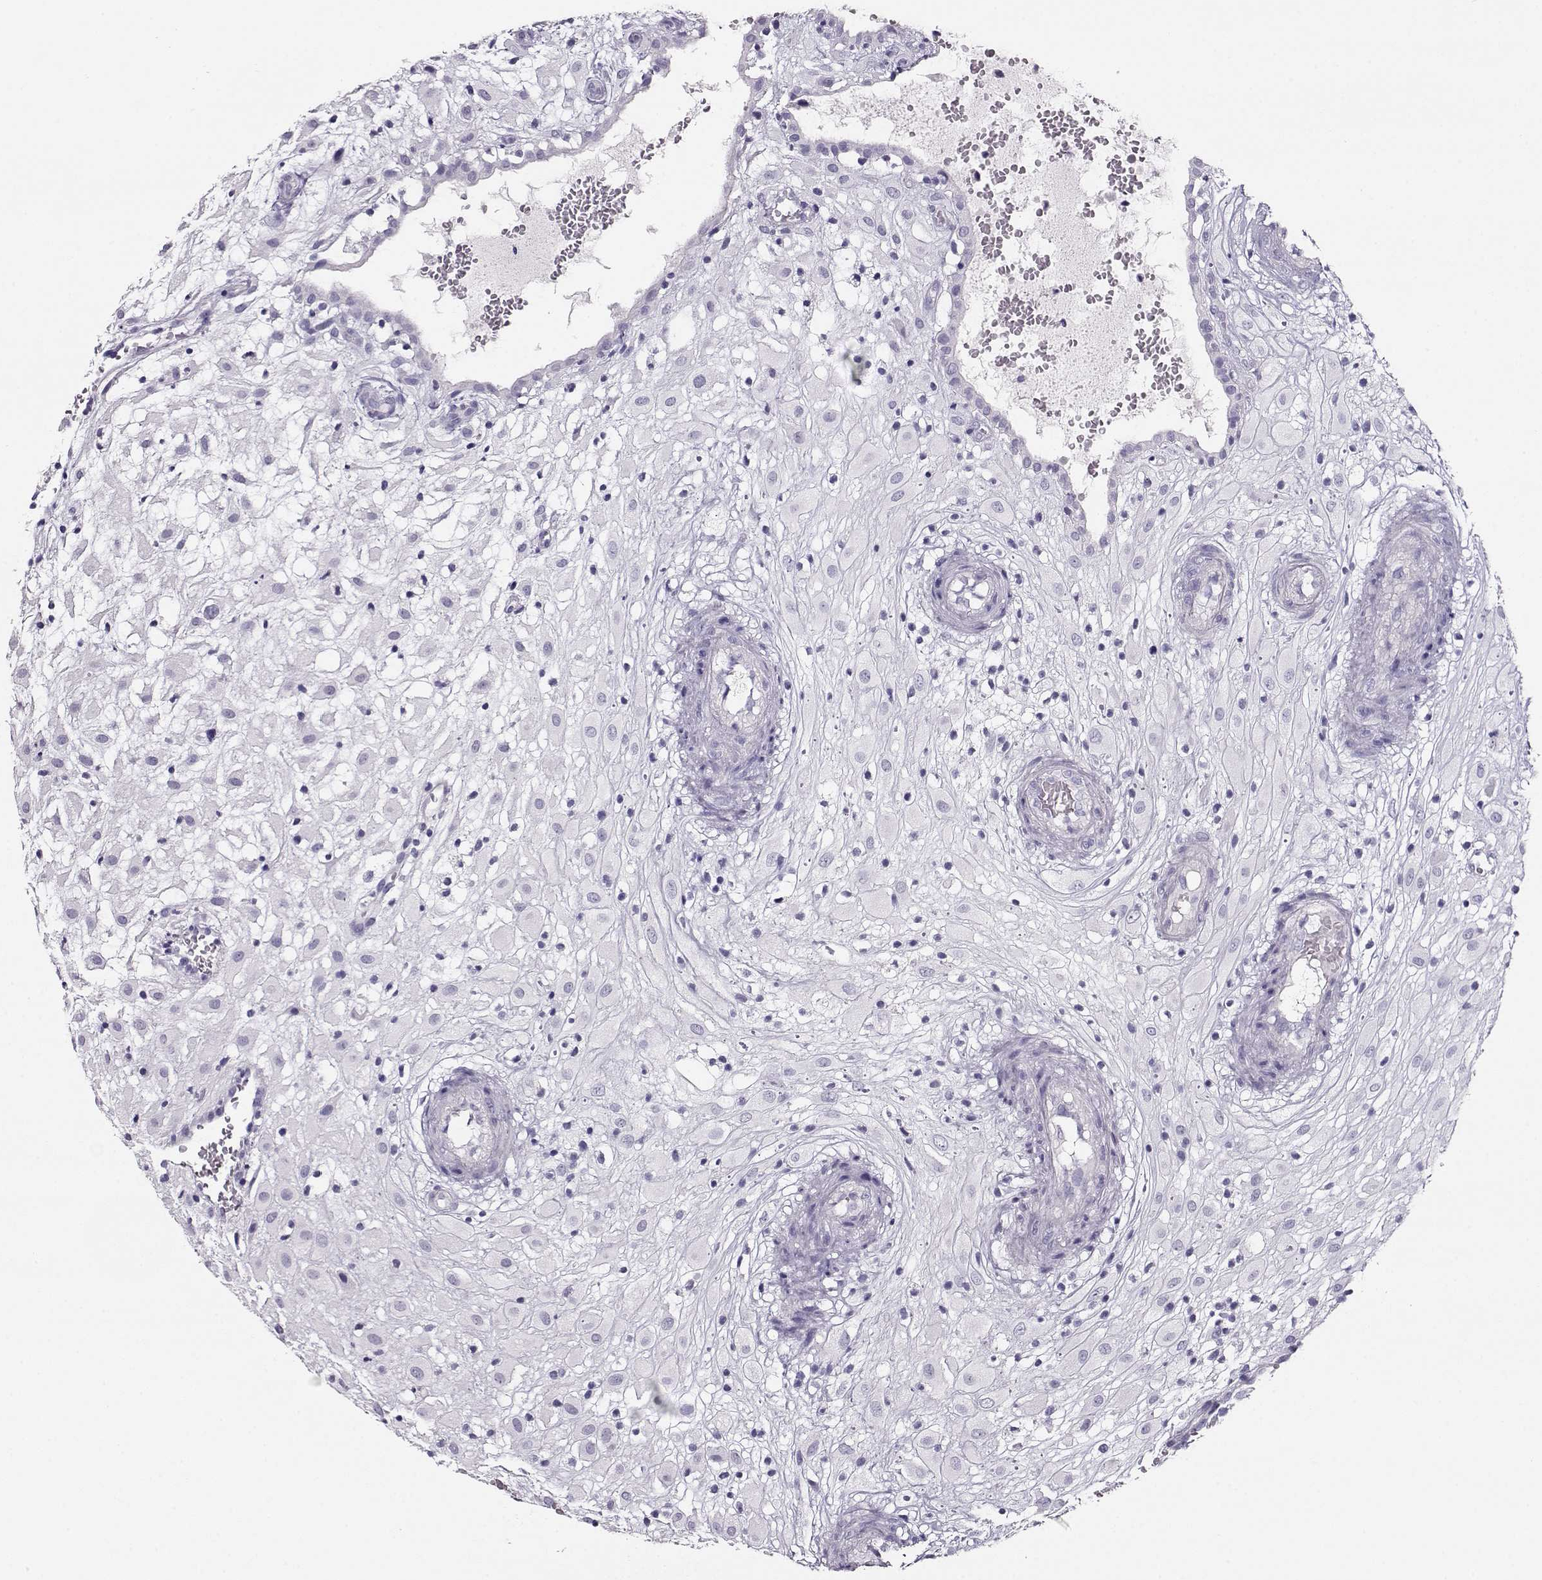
{"staining": {"intensity": "negative", "quantity": "none", "location": "none"}, "tissue": "placenta", "cell_type": "Decidual cells", "image_type": "normal", "snomed": [{"axis": "morphology", "description": "Normal tissue, NOS"}, {"axis": "topography", "description": "Placenta"}], "caption": "Placenta was stained to show a protein in brown. There is no significant expression in decidual cells. The staining was performed using DAB (3,3'-diaminobenzidine) to visualize the protein expression in brown, while the nuclei were stained in blue with hematoxylin (Magnification: 20x).", "gene": "ACTN2", "patient": {"sex": "female", "age": 24}}